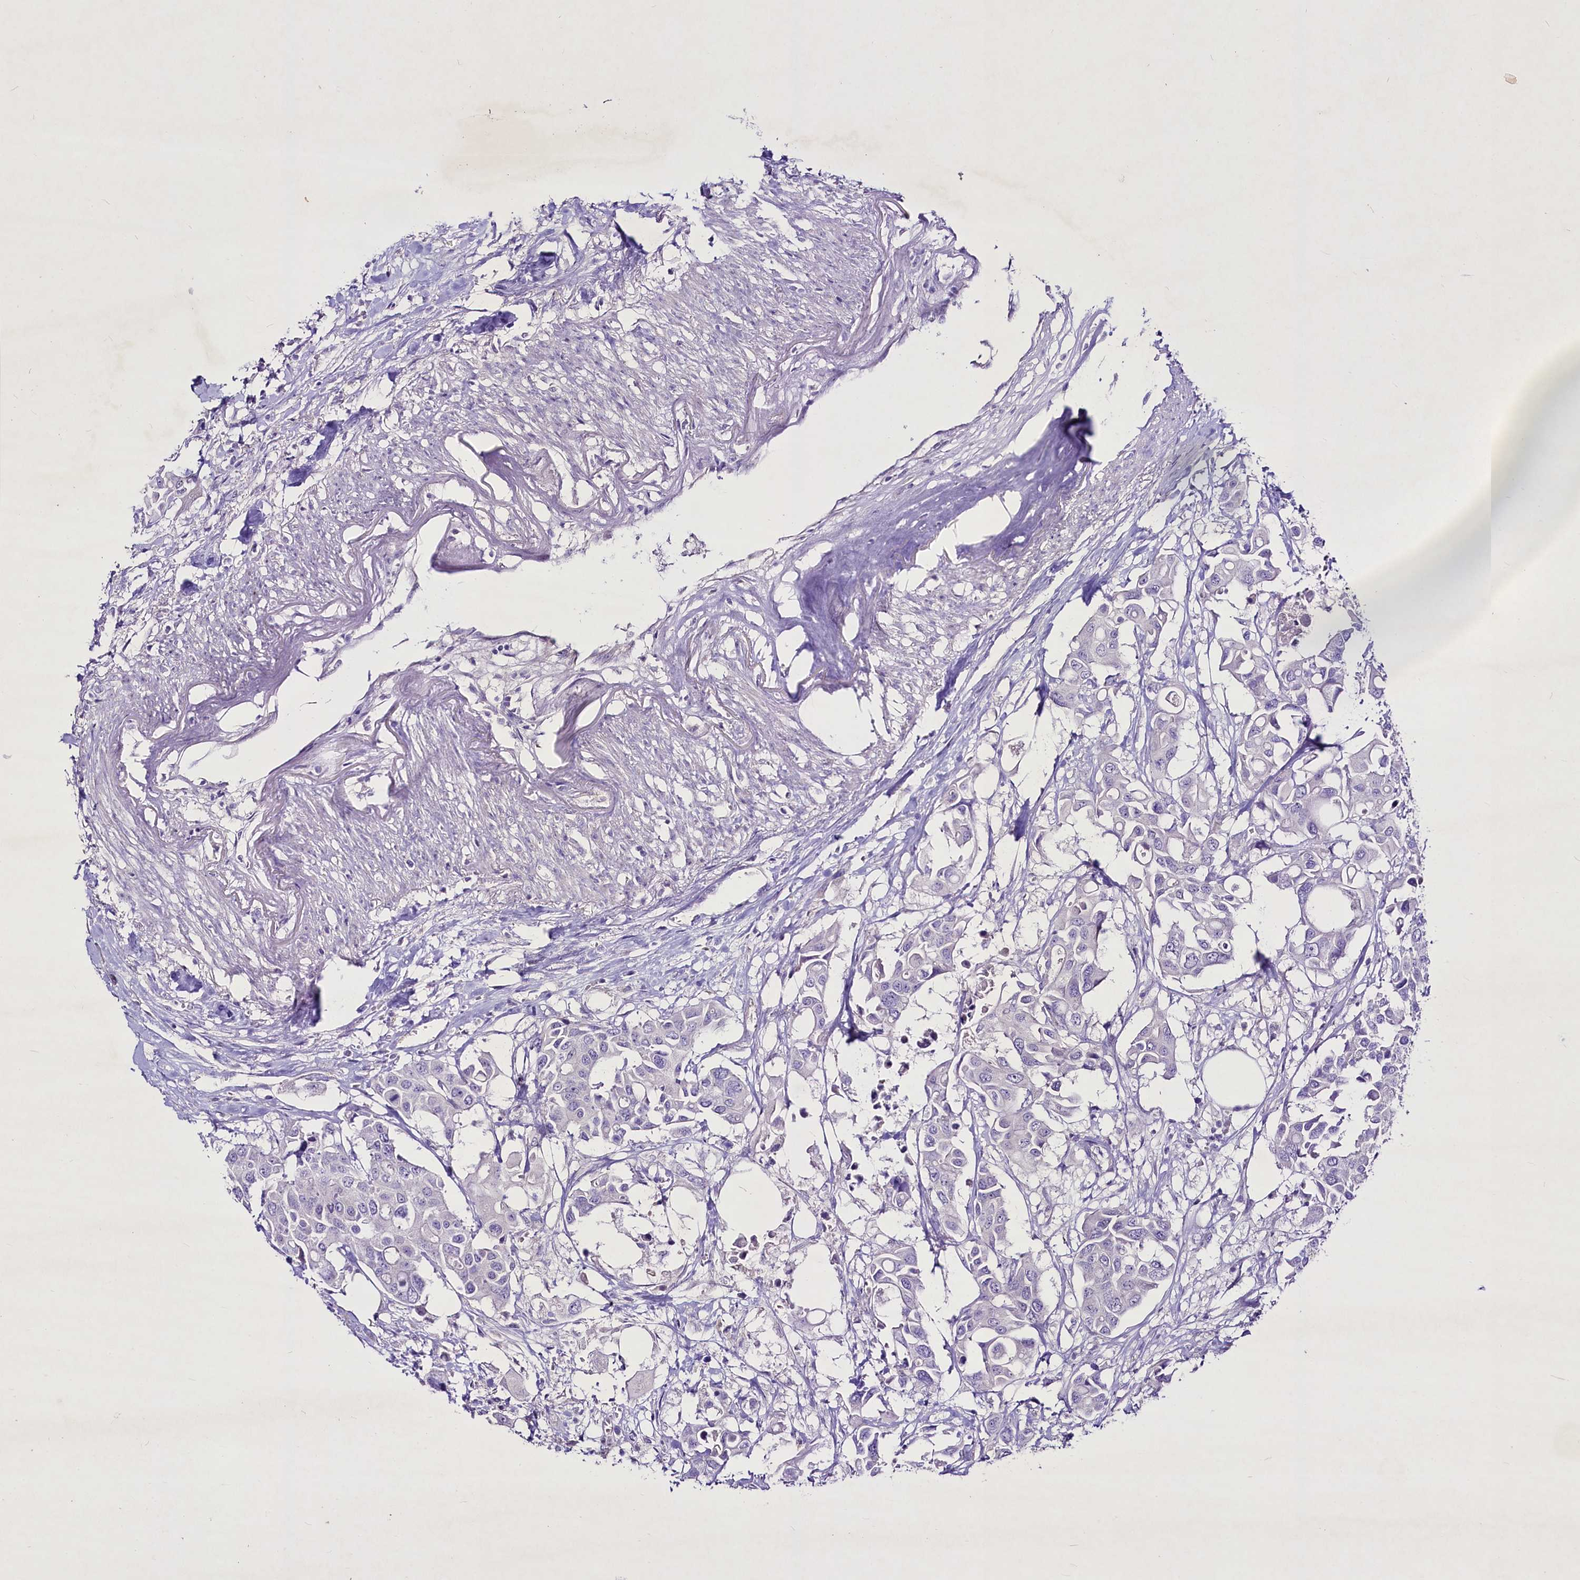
{"staining": {"intensity": "negative", "quantity": "none", "location": "none"}, "tissue": "colorectal cancer", "cell_type": "Tumor cells", "image_type": "cancer", "snomed": [{"axis": "morphology", "description": "Adenocarcinoma, NOS"}, {"axis": "topography", "description": "Colon"}], "caption": "Tumor cells show no significant protein staining in adenocarcinoma (colorectal). The staining was performed using DAB (3,3'-diaminobenzidine) to visualize the protein expression in brown, while the nuclei were stained in blue with hematoxylin (Magnification: 20x).", "gene": "FAM209B", "patient": {"sex": "male", "age": 77}}